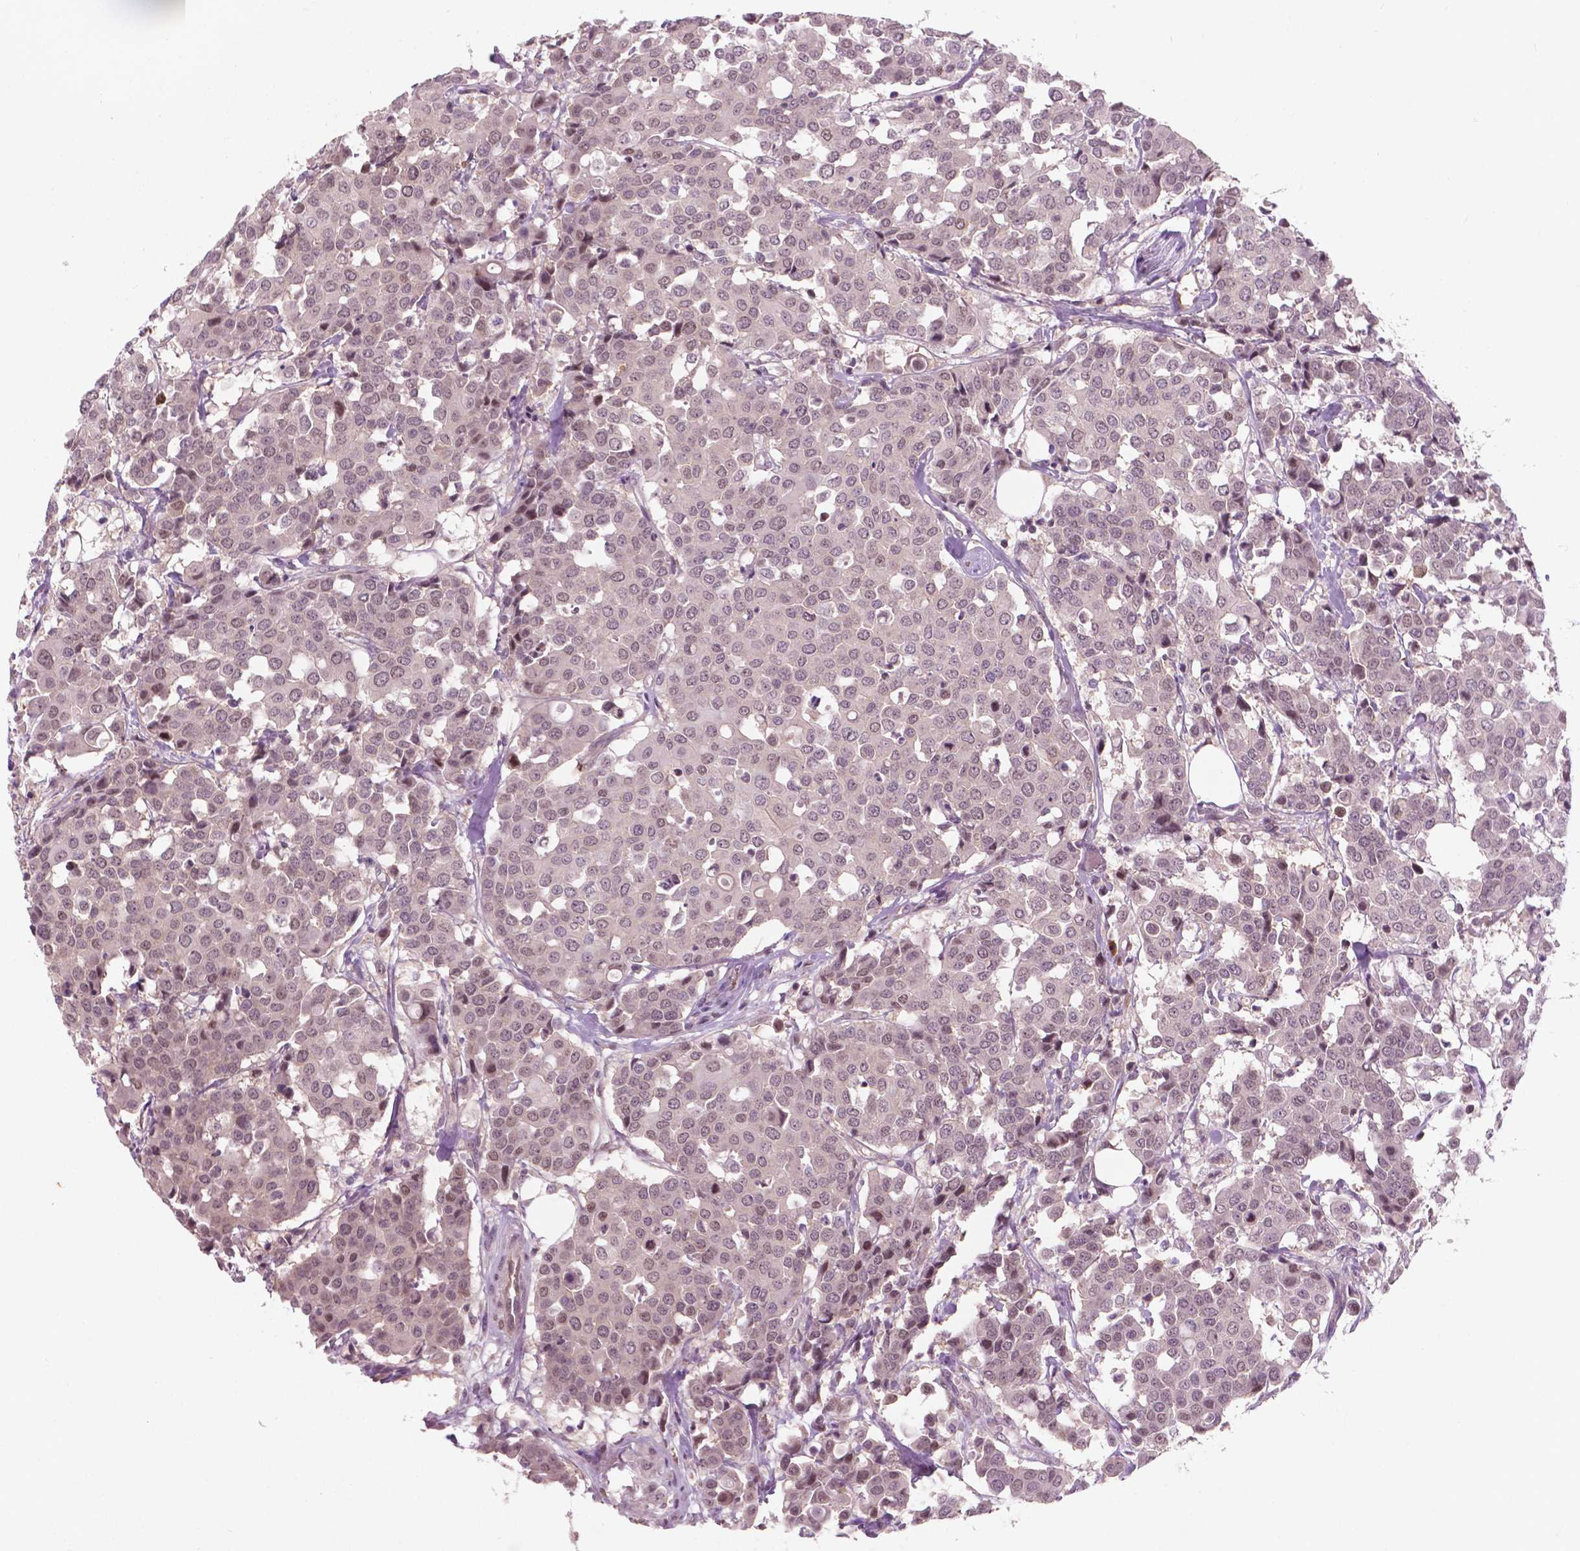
{"staining": {"intensity": "negative", "quantity": "none", "location": "none"}, "tissue": "carcinoid", "cell_type": "Tumor cells", "image_type": "cancer", "snomed": [{"axis": "morphology", "description": "Carcinoid, malignant, NOS"}, {"axis": "topography", "description": "Colon"}], "caption": "High magnification brightfield microscopy of carcinoid (malignant) stained with DAB (3,3'-diaminobenzidine) (brown) and counterstained with hematoxylin (blue): tumor cells show no significant expression.", "gene": "NFAT5", "patient": {"sex": "male", "age": 81}}